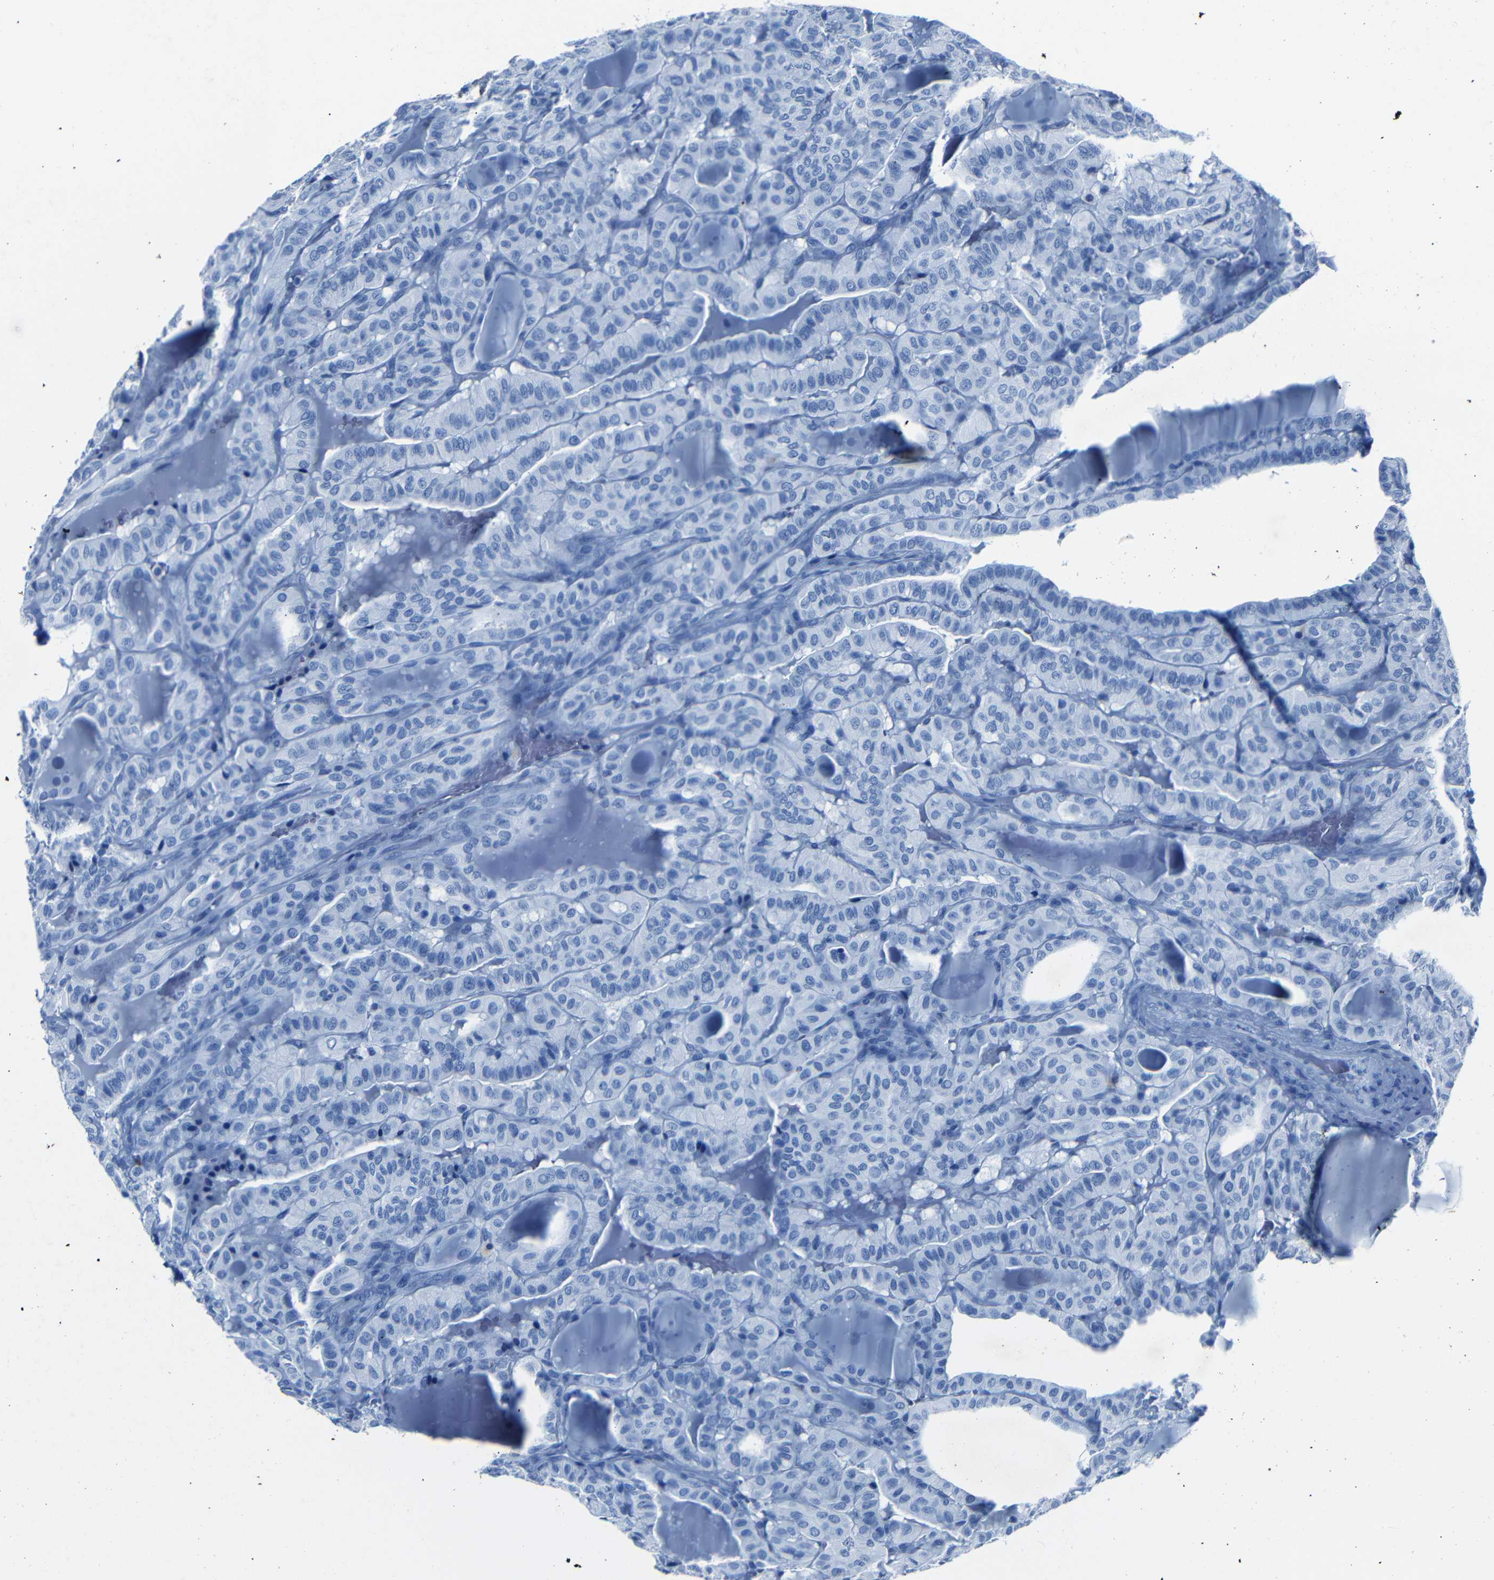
{"staining": {"intensity": "negative", "quantity": "none", "location": "none"}, "tissue": "thyroid cancer", "cell_type": "Tumor cells", "image_type": "cancer", "snomed": [{"axis": "morphology", "description": "Papillary adenocarcinoma, NOS"}, {"axis": "topography", "description": "Thyroid gland"}], "caption": "This is an immunohistochemistry histopathology image of papillary adenocarcinoma (thyroid). There is no positivity in tumor cells.", "gene": "CLDN11", "patient": {"sex": "male", "age": 77}}